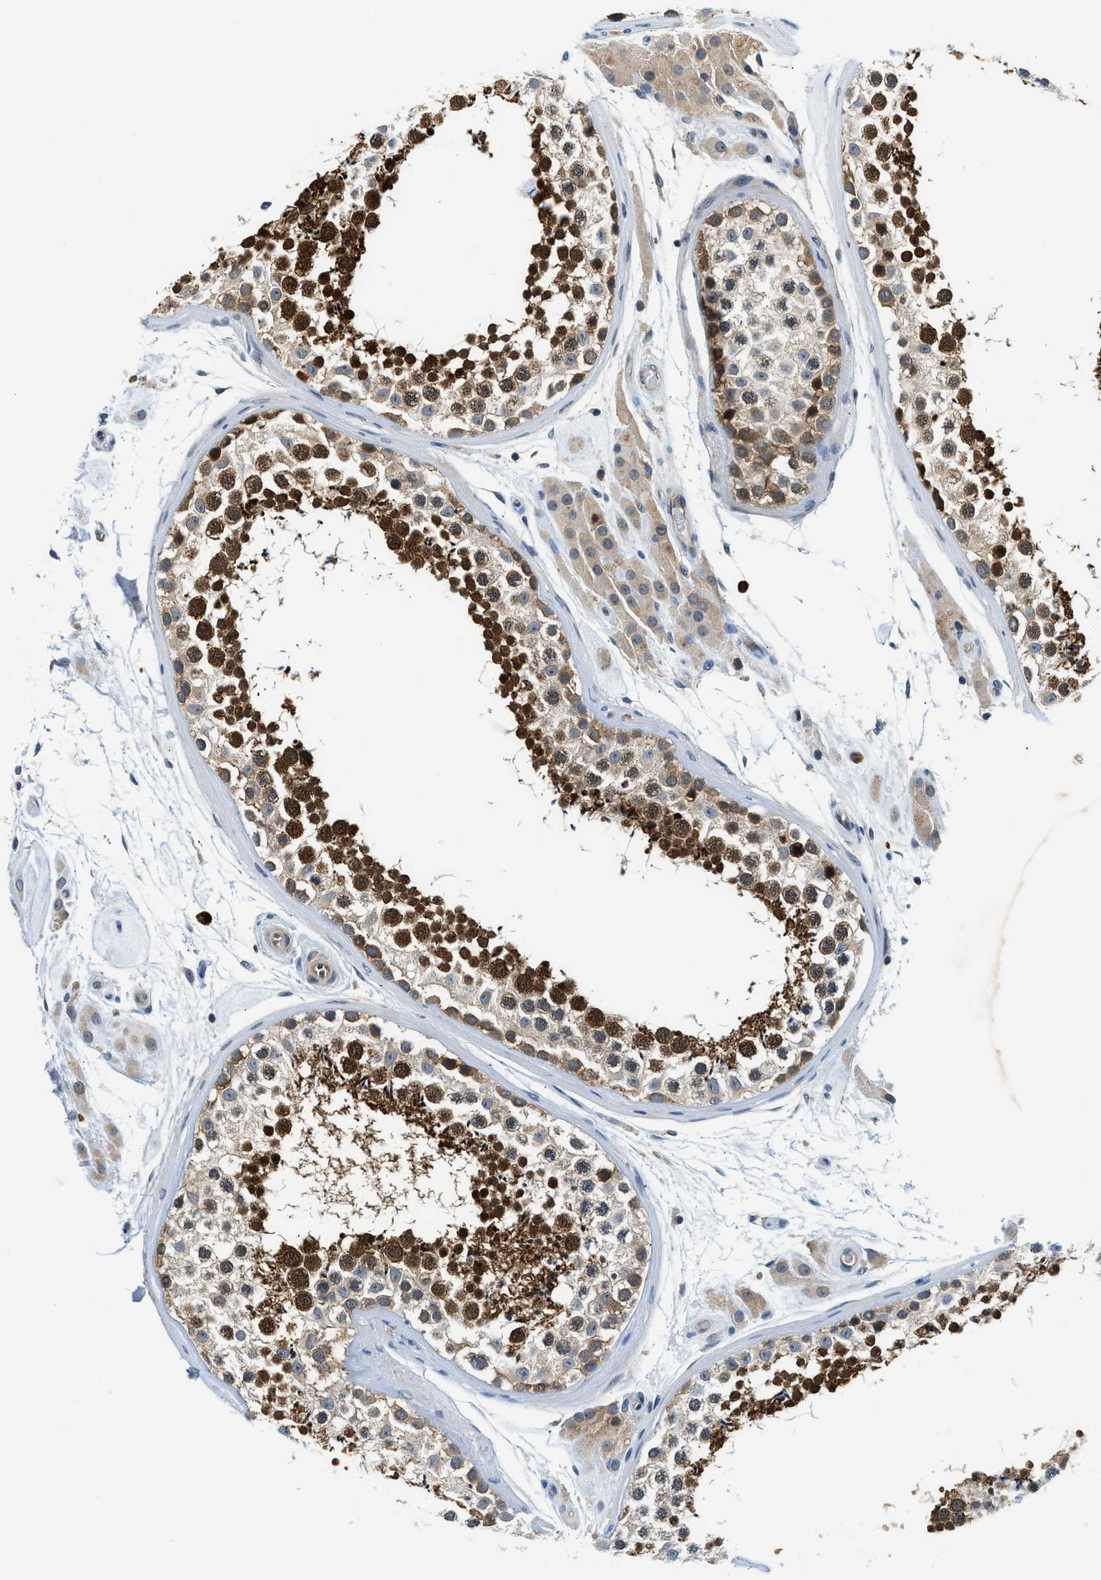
{"staining": {"intensity": "strong", "quantity": ">75%", "location": "cytoplasmic/membranous,nuclear"}, "tissue": "testis", "cell_type": "Cells in seminiferous ducts", "image_type": "normal", "snomed": [{"axis": "morphology", "description": "Normal tissue, NOS"}, {"axis": "topography", "description": "Testis"}], "caption": "Protein analysis of benign testis demonstrates strong cytoplasmic/membranous,nuclear staining in about >75% of cells in seminiferous ducts. (Stains: DAB (3,3'-diaminobenzidine) in brown, nuclei in blue, Microscopy: brightfield microscopy at high magnification).", "gene": "CBLB", "patient": {"sex": "male", "age": 46}}